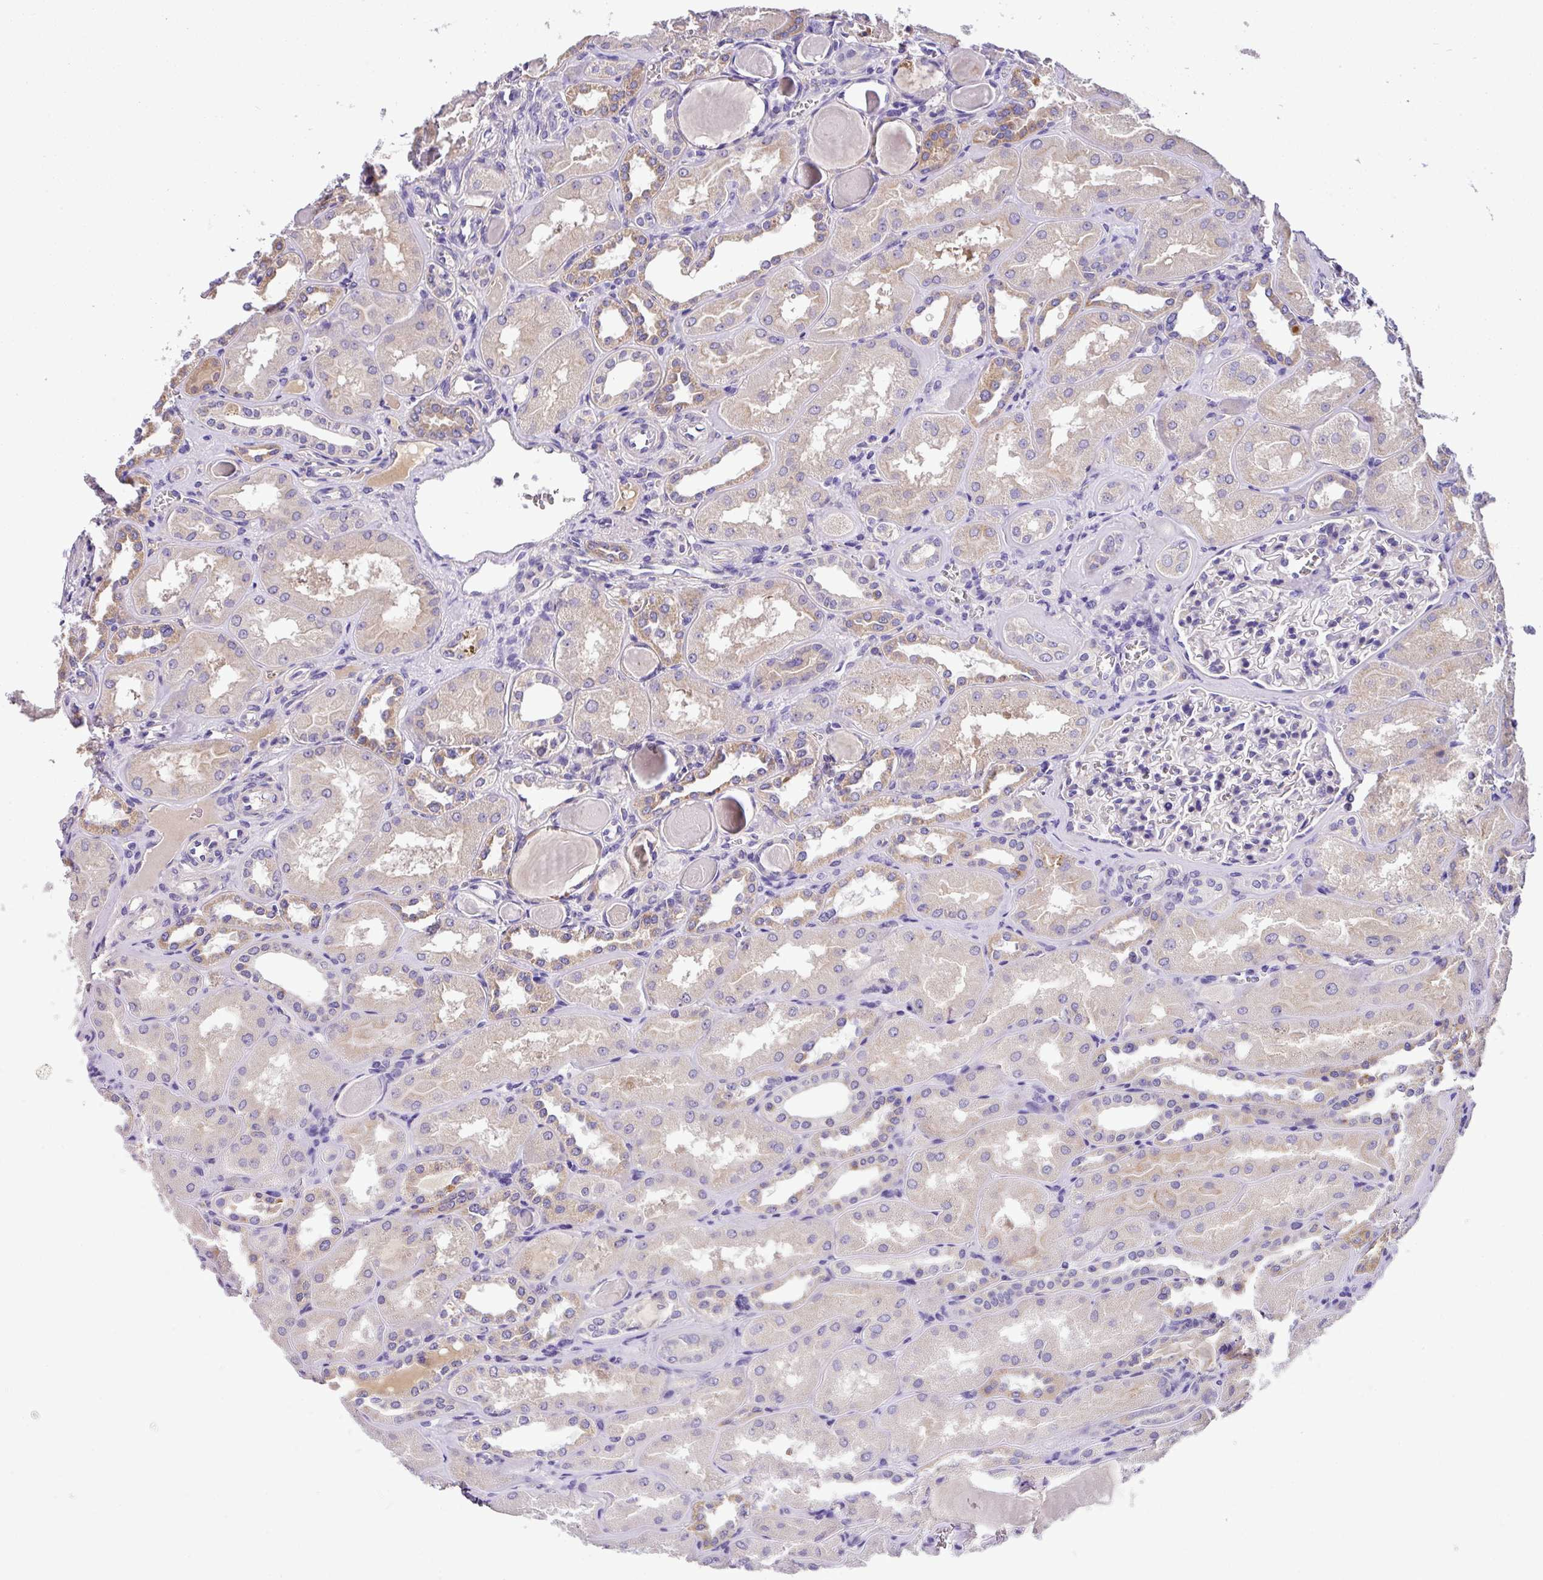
{"staining": {"intensity": "negative", "quantity": "none", "location": "none"}, "tissue": "kidney", "cell_type": "Cells in glomeruli", "image_type": "normal", "snomed": [{"axis": "morphology", "description": "Normal tissue, NOS"}, {"axis": "topography", "description": "Kidney"}], "caption": "Kidney stained for a protein using immunohistochemistry shows no staining cells in glomeruli.", "gene": "ANXA2R", "patient": {"sex": "male", "age": 61}}